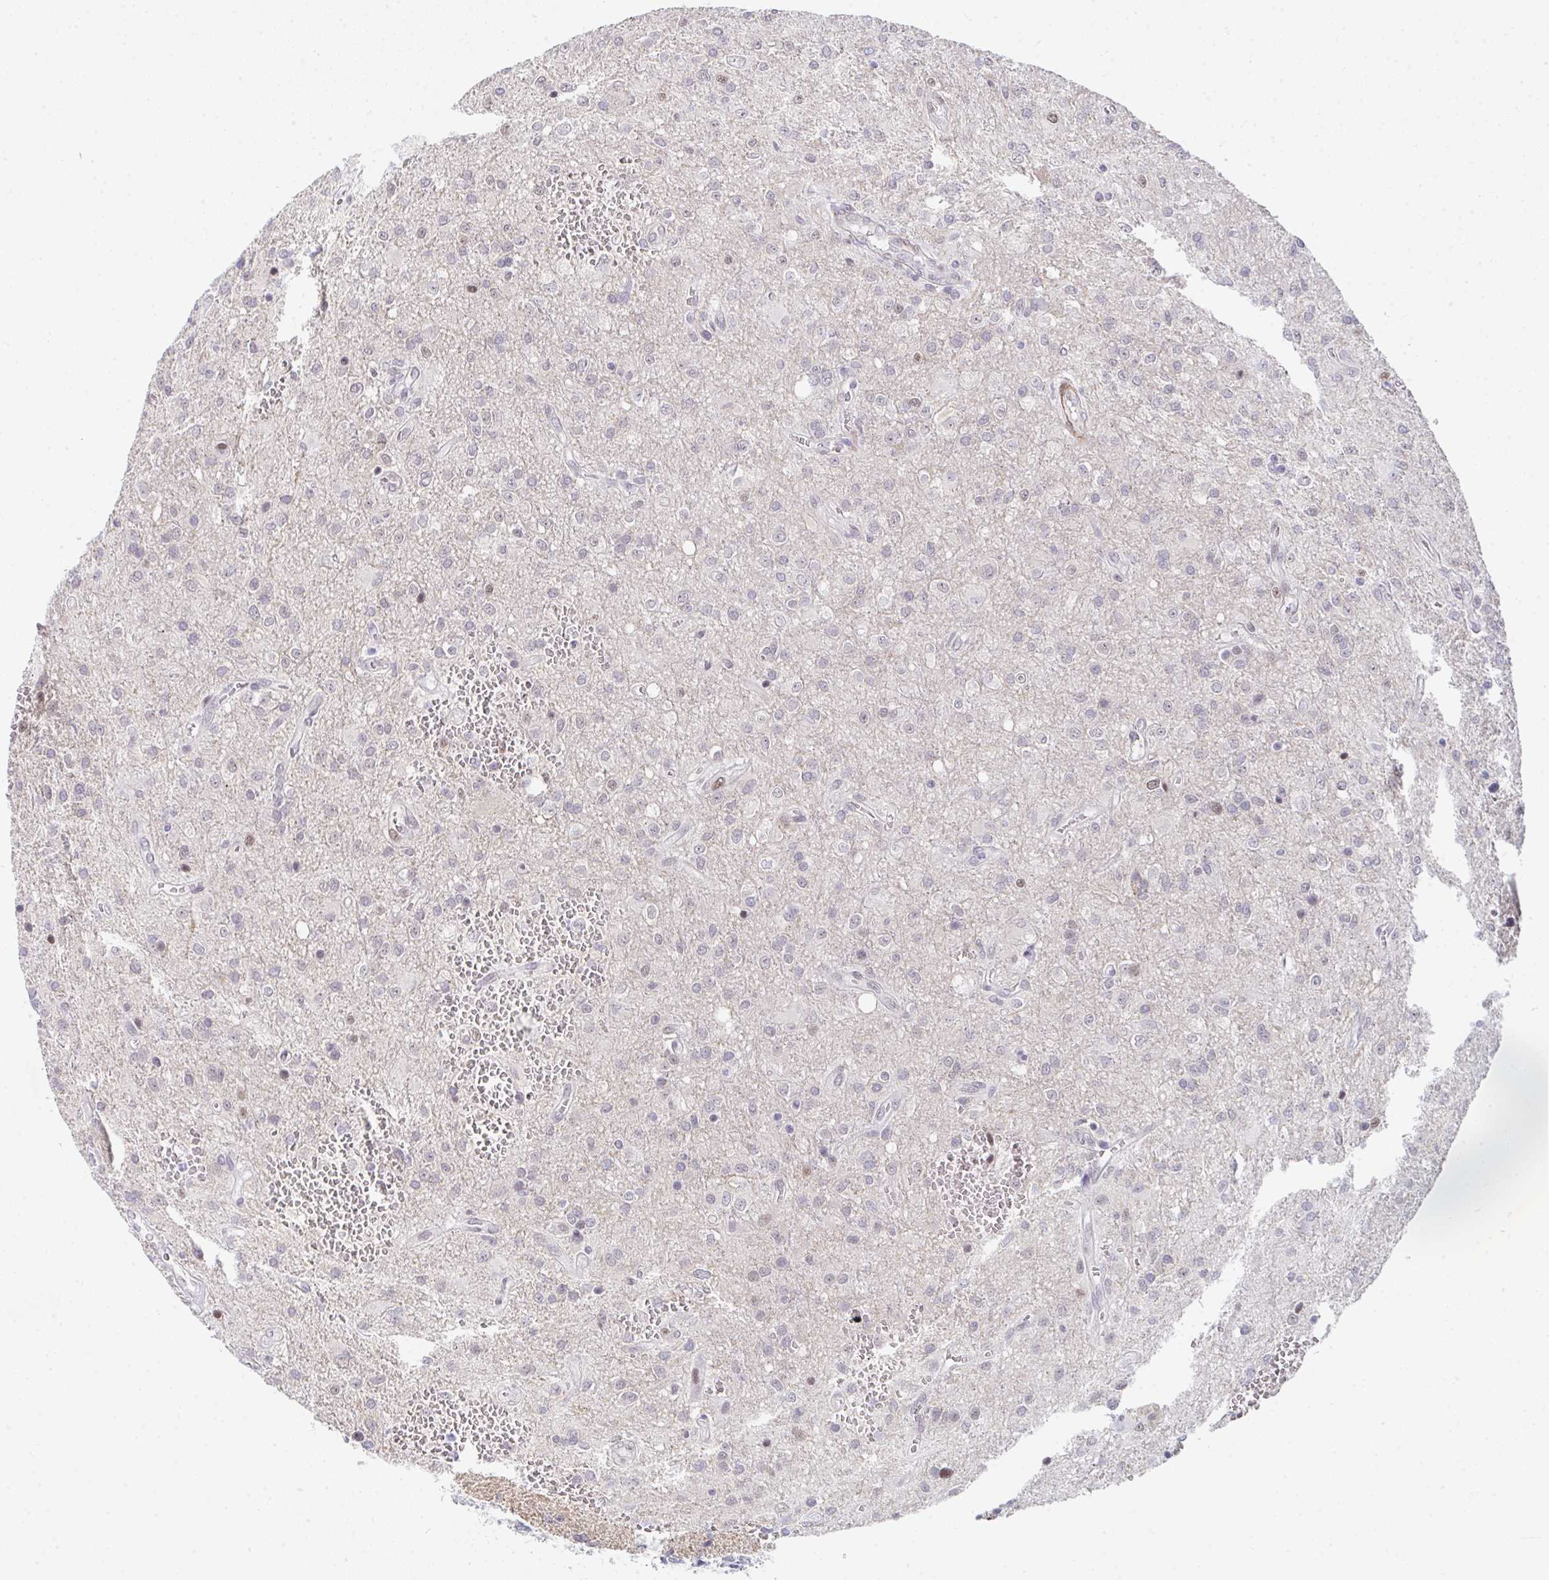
{"staining": {"intensity": "negative", "quantity": "none", "location": "none"}, "tissue": "glioma", "cell_type": "Tumor cells", "image_type": "cancer", "snomed": [{"axis": "morphology", "description": "Glioma, malignant, Low grade"}, {"axis": "topography", "description": "Brain"}], "caption": "A micrograph of human glioma is negative for staining in tumor cells.", "gene": "GINS2", "patient": {"sex": "male", "age": 66}}